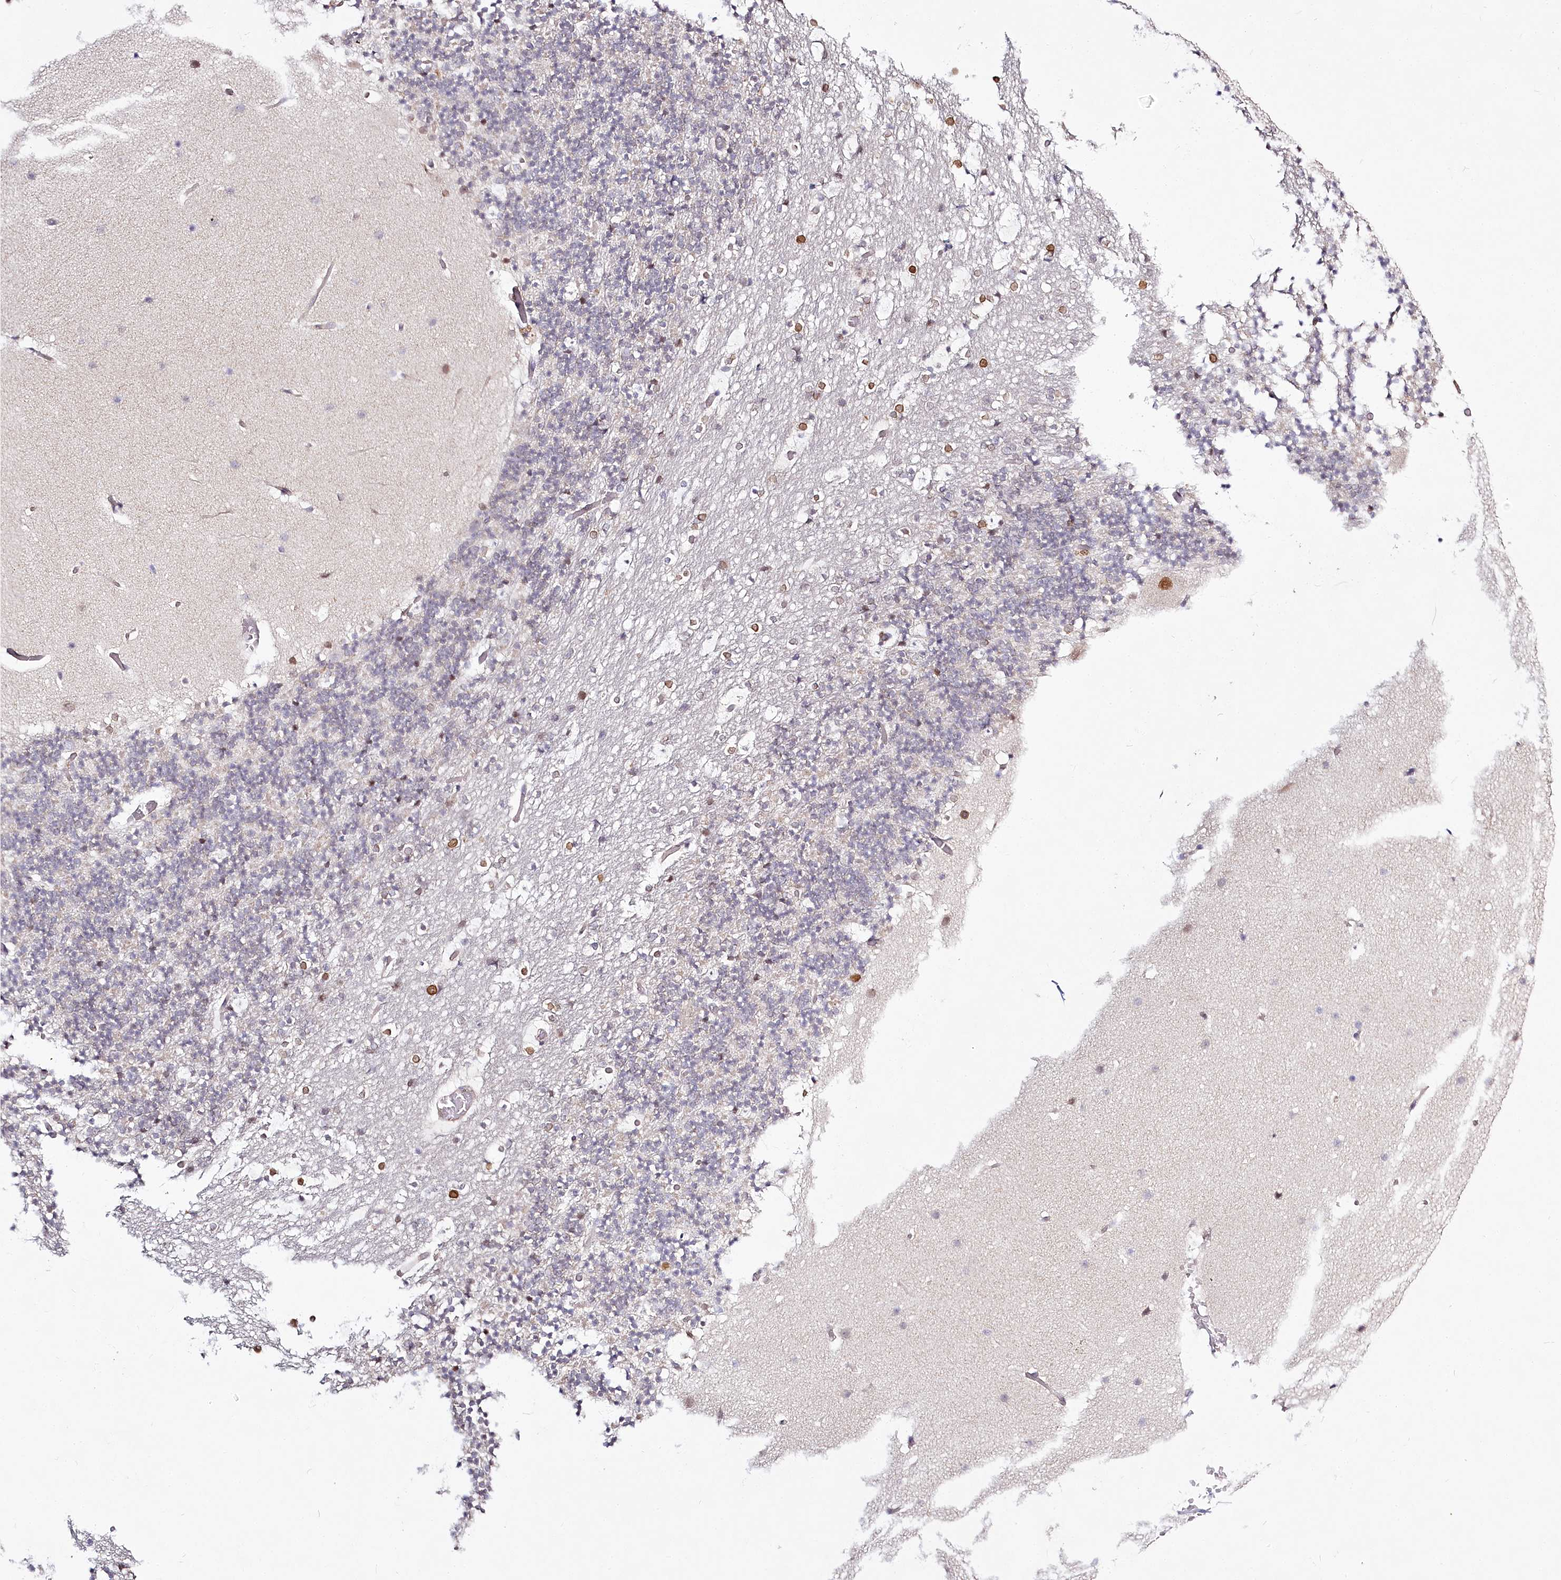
{"staining": {"intensity": "moderate", "quantity": "25%-75%", "location": "nuclear"}, "tissue": "cerebellum", "cell_type": "Cells in granular layer", "image_type": "normal", "snomed": [{"axis": "morphology", "description": "Normal tissue, NOS"}, {"axis": "topography", "description": "Cerebellum"}], "caption": "Unremarkable cerebellum displays moderate nuclear positivity in approximately 25%-75% of cells in granular layer Using DAB (3,3'-diaminobenzidine) (brown) and hematoxylin (blue) stains, captured at high magnification using brightfield microscopy..", "gene": "SPINK13", "patient": {"sex": "male", "age": 57}}